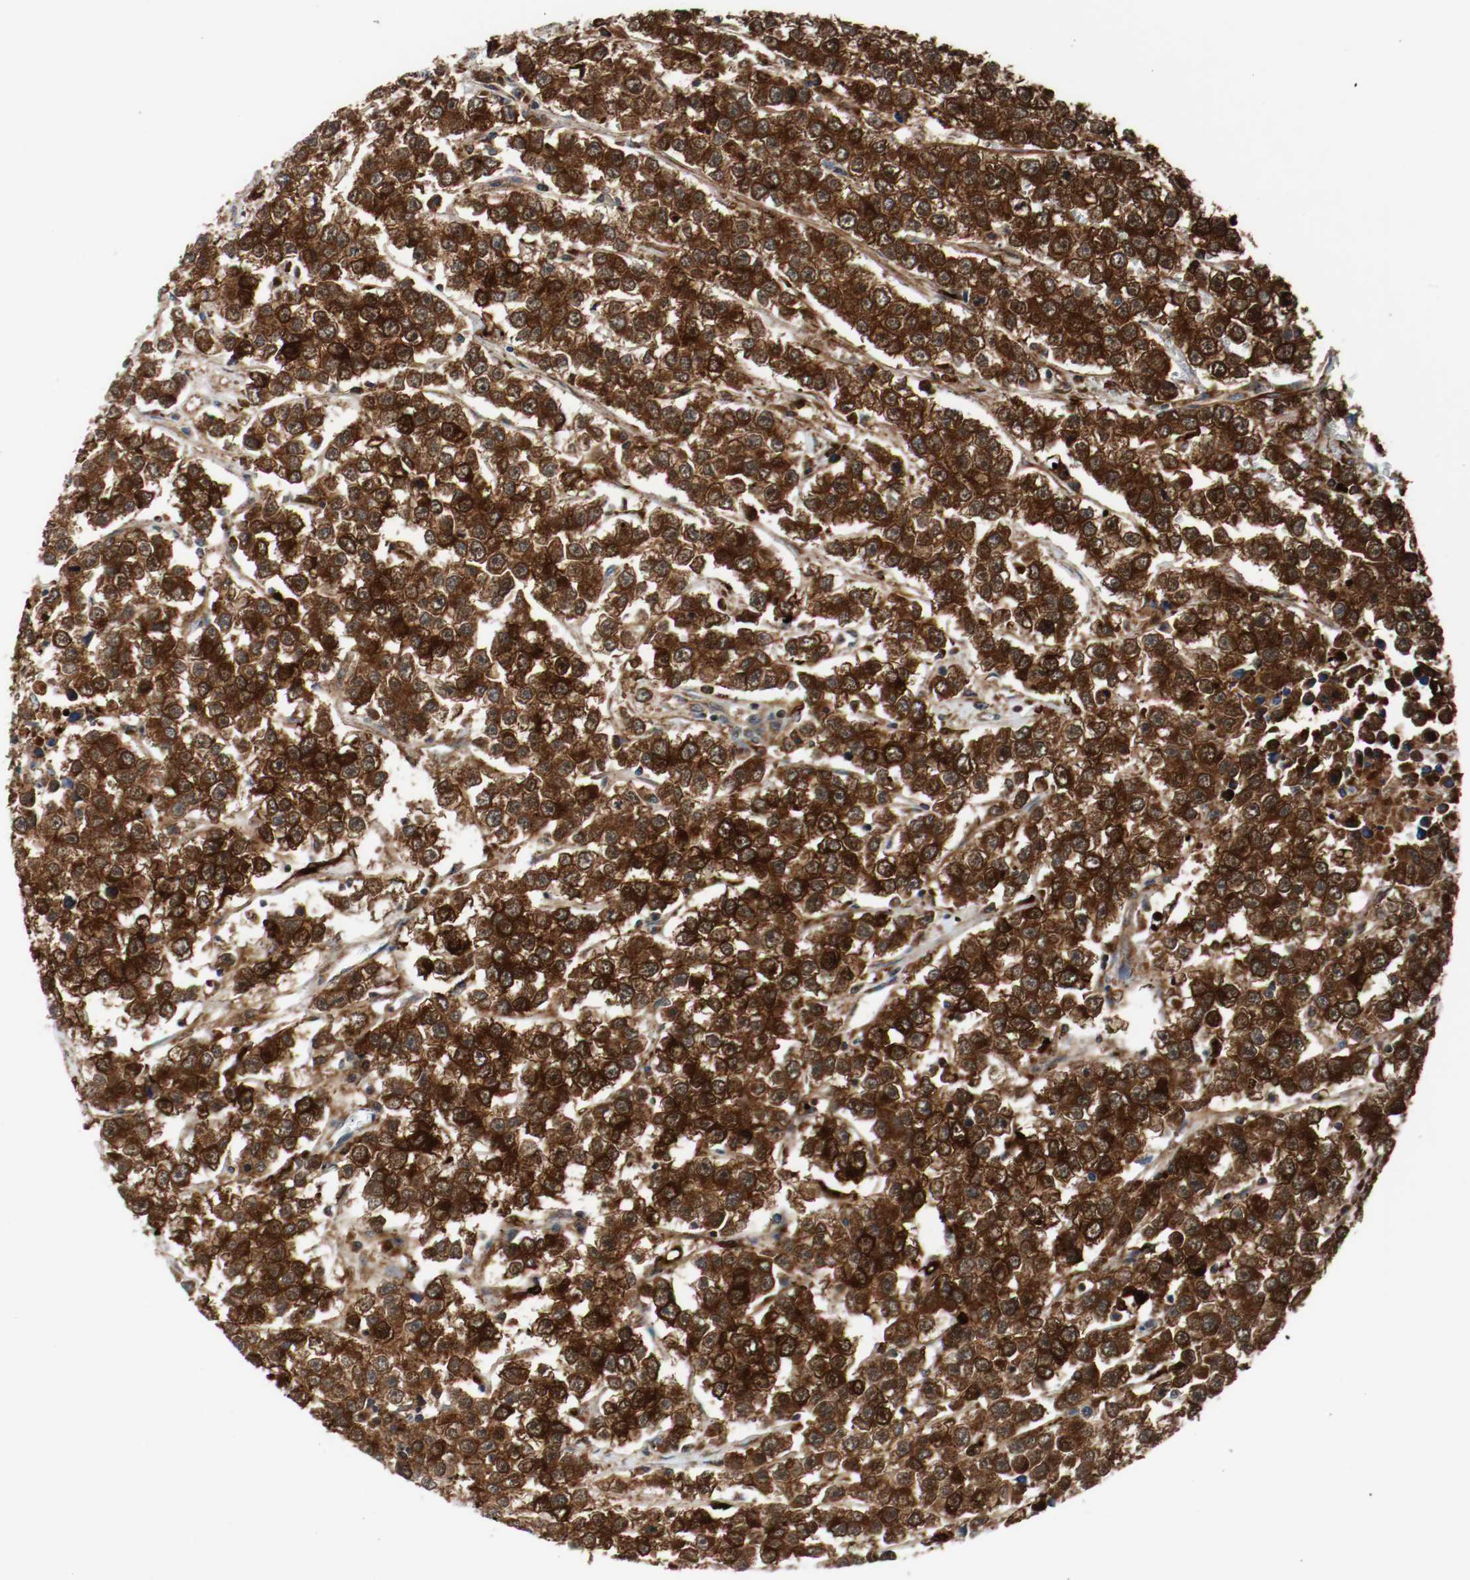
{"staining": {"intensity": "strong", "quantity": ">75%", "location": "cytoplasmic/membranous"}, "tissue": "testis cancer", "cell_type": "Tumor cells", "image_type": "cancer", "snomed": [{"axis": "morphology", "description": "Seminoma, NOS"}, {"axis": "morphology", "description": "Carcinoma, Embryonal, NOS"}, {"axis": "topography", "description": "Testis"}], "caption": "Immunohistochemistry (IHC) histopathology image of human testis embryonal carcinoma stained for a protein (brown), which exhibits high levels of strong cytoplasmic/membranous positivity in about >75% of tumor cells.", "gene": "TXNRD1", "patient": {"sex": "male", "age": 52}}